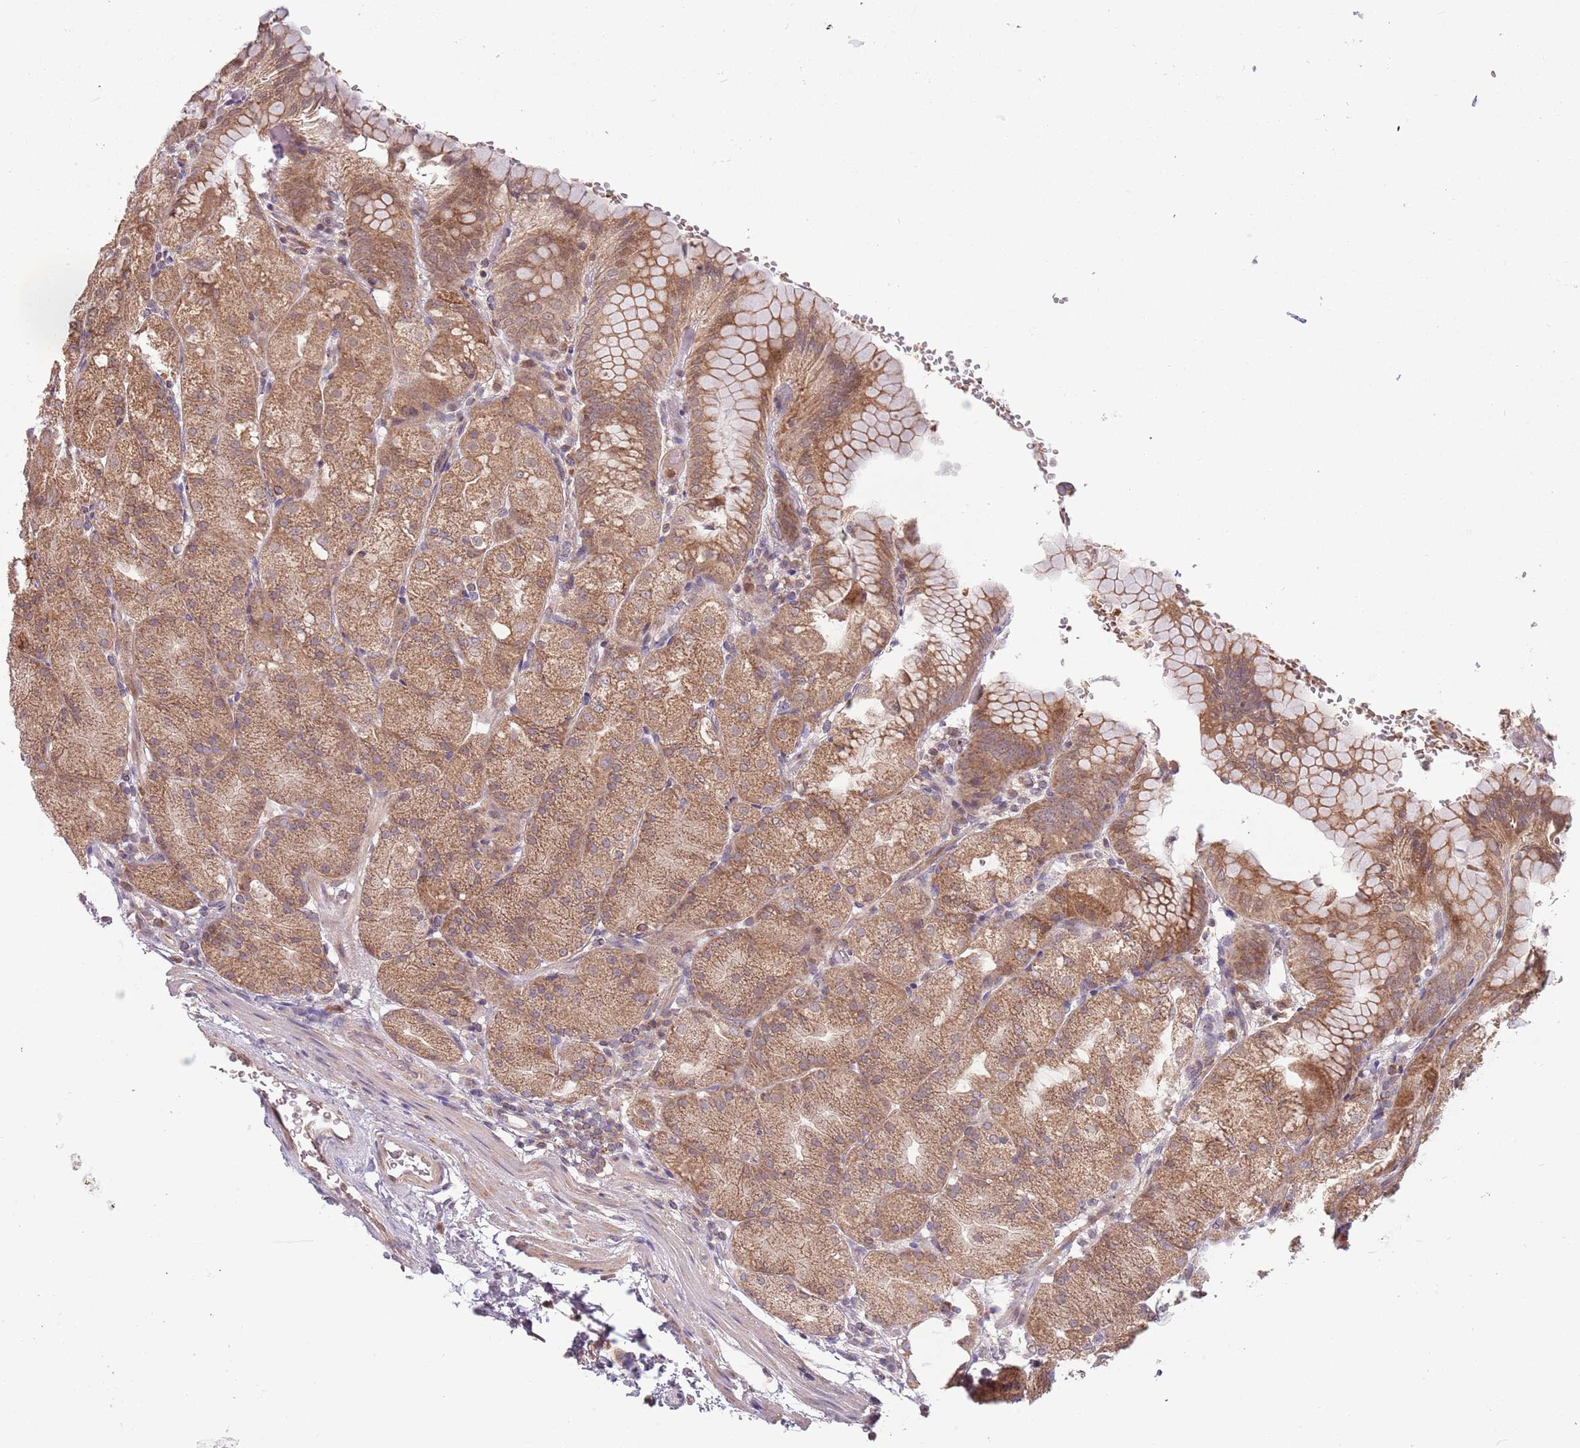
{"staining": {"intensity": "moderate", "quantity": "25%-75%", "location": "cytoplasmic/membranous"}, "tissue": "stomach", "cell_type": "Glandular cells", "image_type": "normal", "snomed": [{"axis": "morphology", "description": "Normal tissue, NOS"}, {"axis": "topography", "description": "Stomach, upper"}, {"axis": "topography", "description": "Stomach, lower"}], "caption": "IHC photomicrograph of benign human stomach stained for a protein (brown), which demonstrates medium levels of moderate cytoplasmic/membranous staining in about 25%-75% of glandular cells.", "gene": "RNF181", "patient": {"sex": "male", "age": 62}}